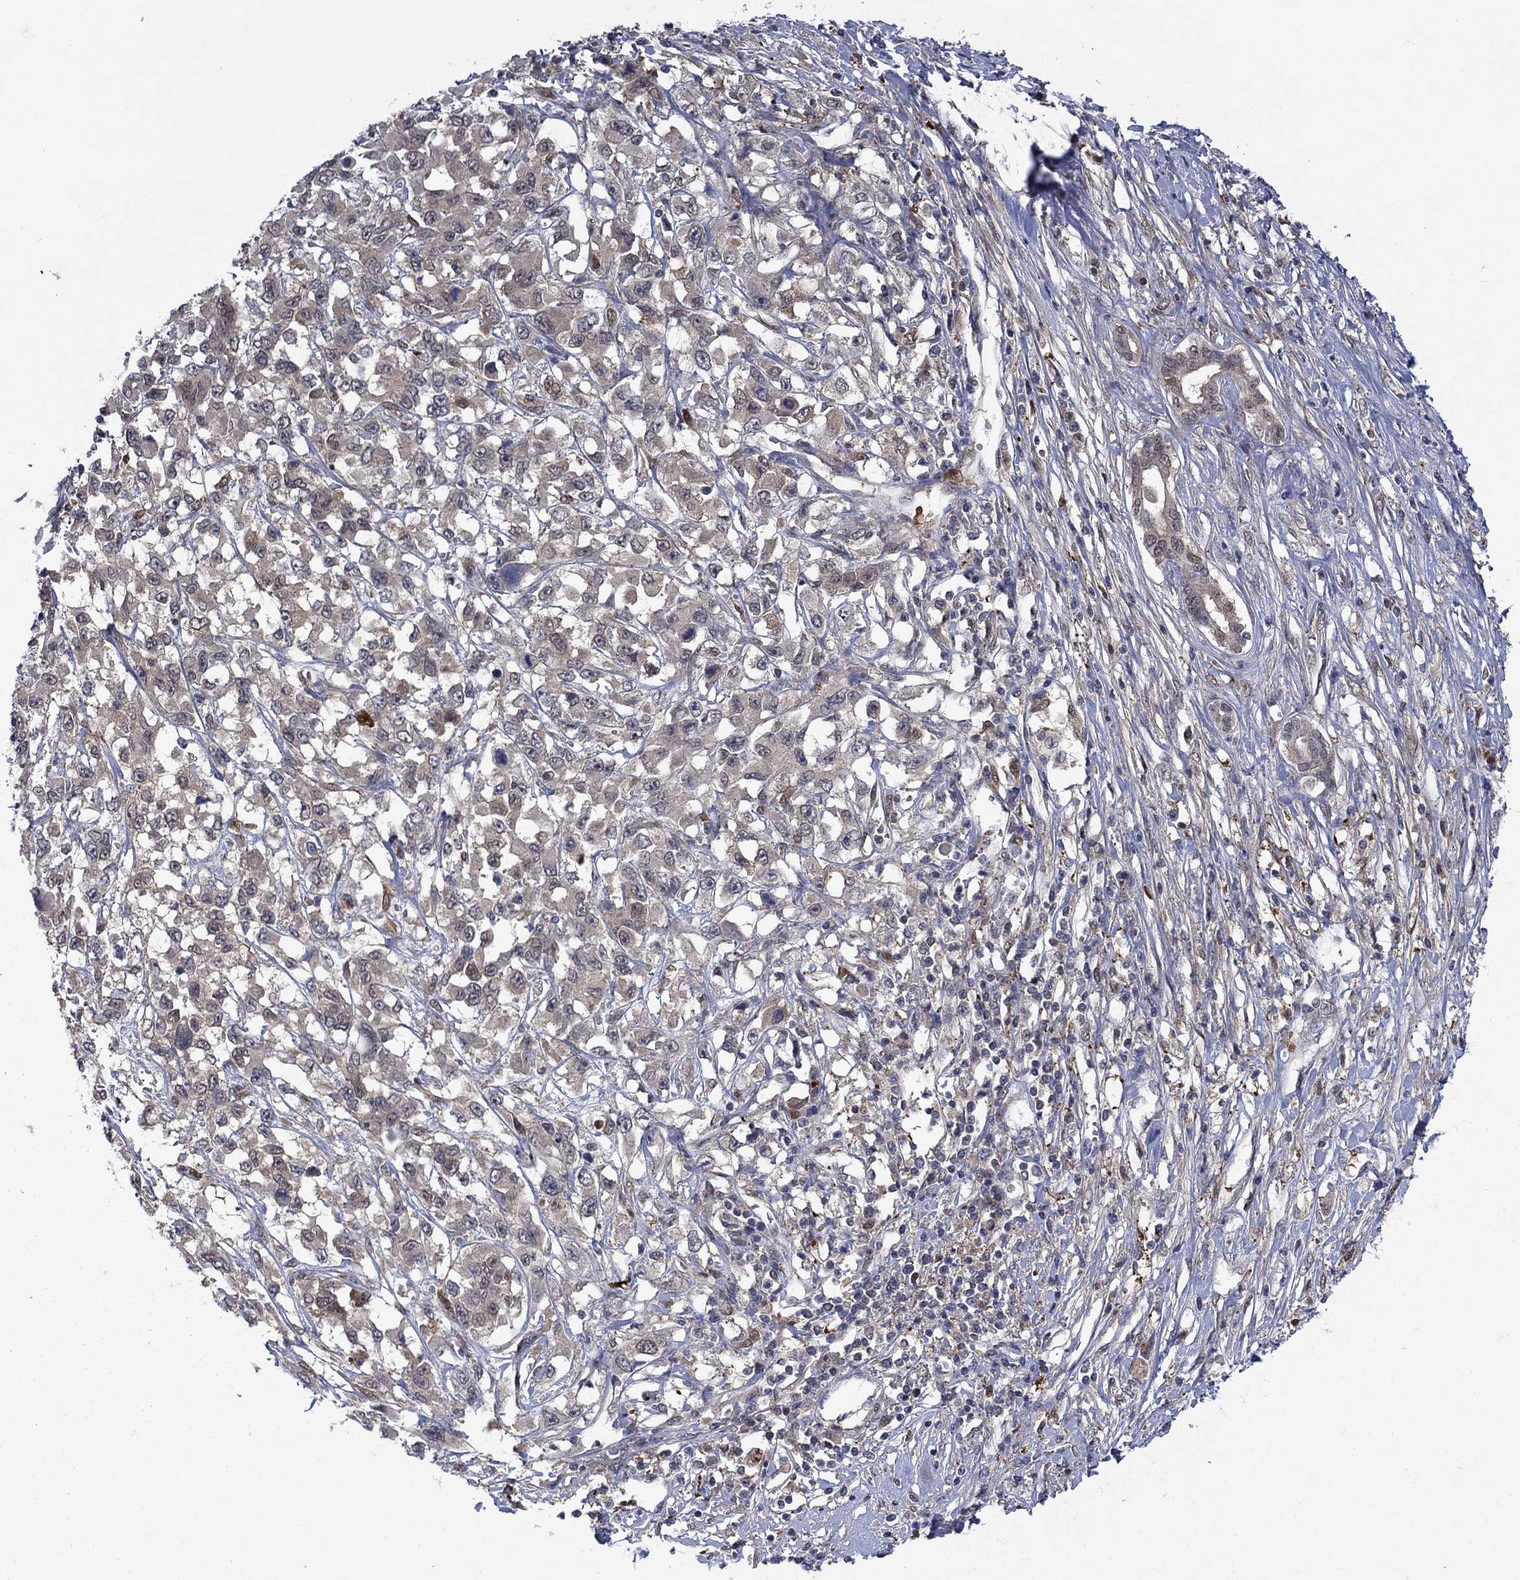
{"staining": {"intensity": "negative", "quantity": "none", "location": "none"}, "tissue": "liver cancer", "cell_type": "Tumor cells", "image_type": "cancer", "snomed": [{"axis": "morphology", "description": "Adenocarcinoma, NOS"}, {"axis": "morphology", "description": "Cholangiocarcinoma"}, {"axis": "topography", "description": "Liver"}], "caption": "DAB (3,3'-diaminobenzidine) immunohistochemical staining of liver cancer shows no significant positivity in tumor cells. The staining is performed using DAB (3,3'-diaminobenzidine) brown chromogen with nuclei counter-stained in using hematoxylin.", "gene": "CBR1", "patient": {"sex": "male", "age": 64}}